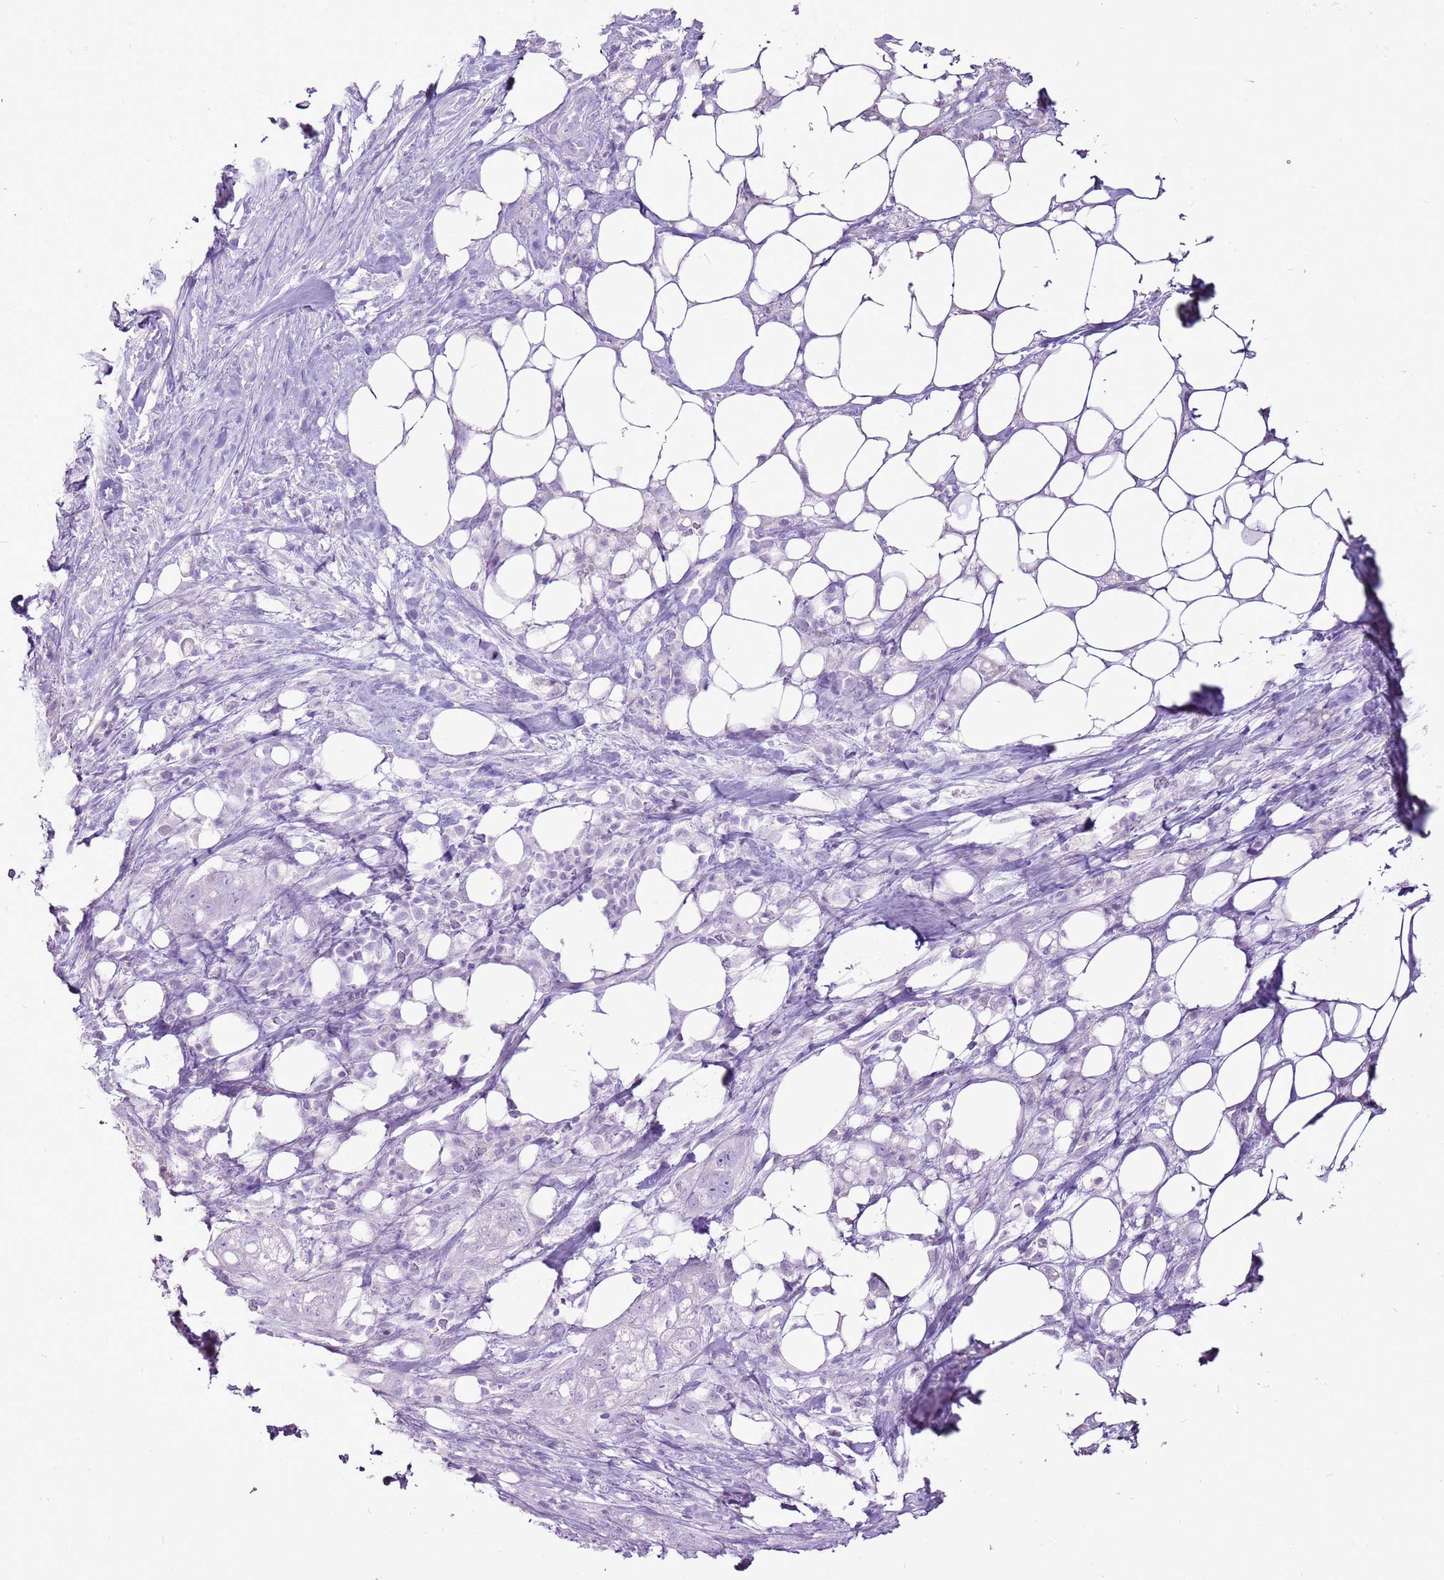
{"staining": {"intensity": "negative", "quantity": "none", "location": "none"}, "tissue": "pancreatic cancer", "cell_type": "Tumor cells", "image_type": "cancer", "snomed": [{"axis": "morphology", "description": "Adenocarcinoma, NOS"}, {"axis": "topography", "description": "Pancreas"}], "caption": "High power microscopy micrograph of an immunohistochemistry image of adenocarcinoma (pancreatic), revealing no significant positivity in tumor cells. Brightfield microscopy of immunohistochemistry (IHC) stained with DAB (3,3'-diaminobenzidine) (brown) and hematoxylin (blue), captured at high magnification.", "gene": "CNFN", "patient": {"sex": "male", "age": 44}}